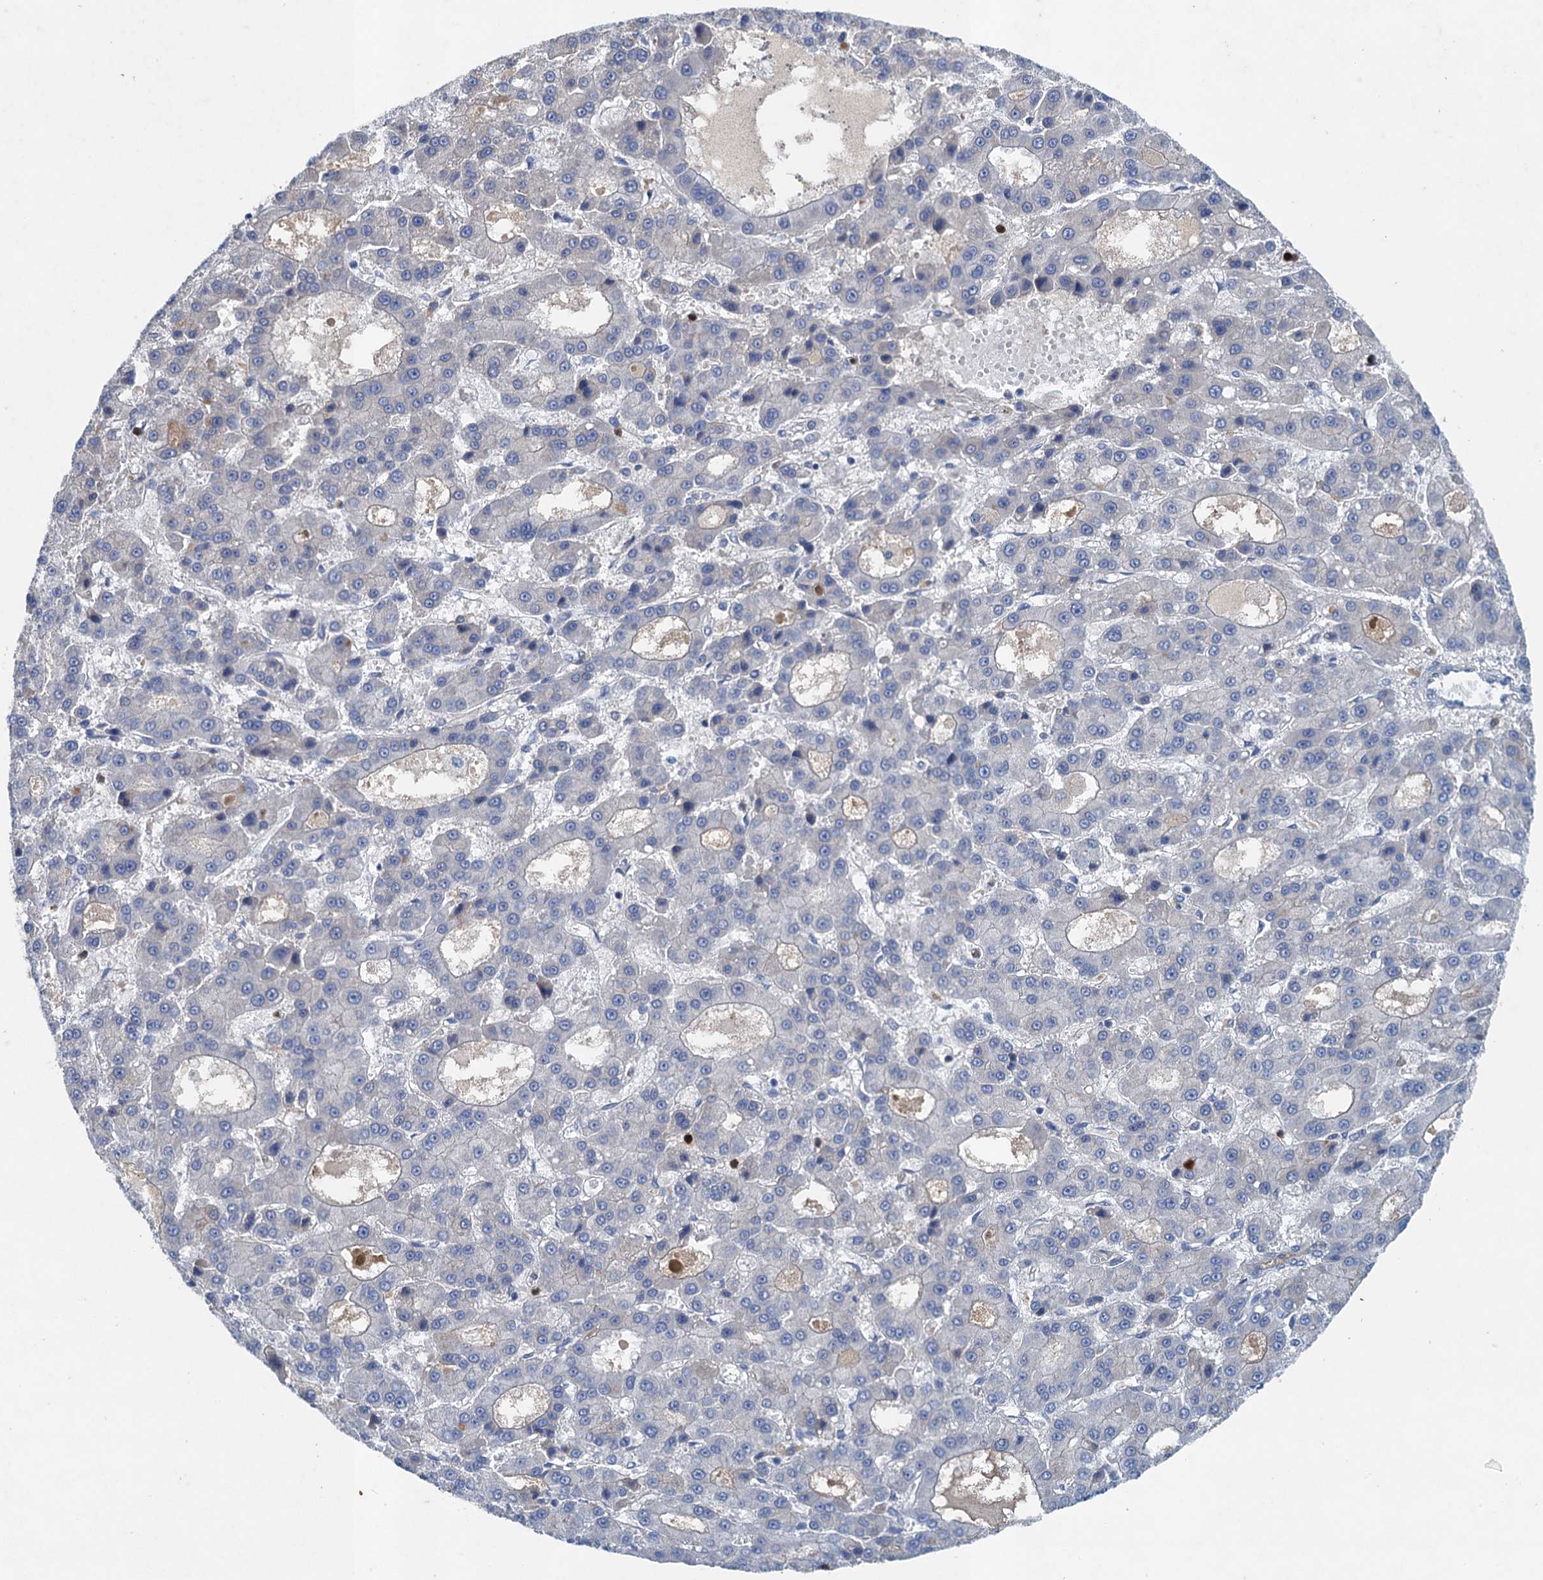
{"staining": {"intensity": "negative", "quantity": "none", "location": "none"}, "tissue": "liver cancer", "cell_type": "Tumor cells", "image_type": "cancer", "snomed": [{"axis": "morphology", "description": "Carcinoma, Hepatocellular, NOS"}, {"axis": "topography", "description": "Liver"}], "caption": "This is an immunohistochemistry micrograph of human liver cancer. There is no staining in tumor cells.", "gene": "TPCN1", "patient": {"sex": "male", "age": 70}}